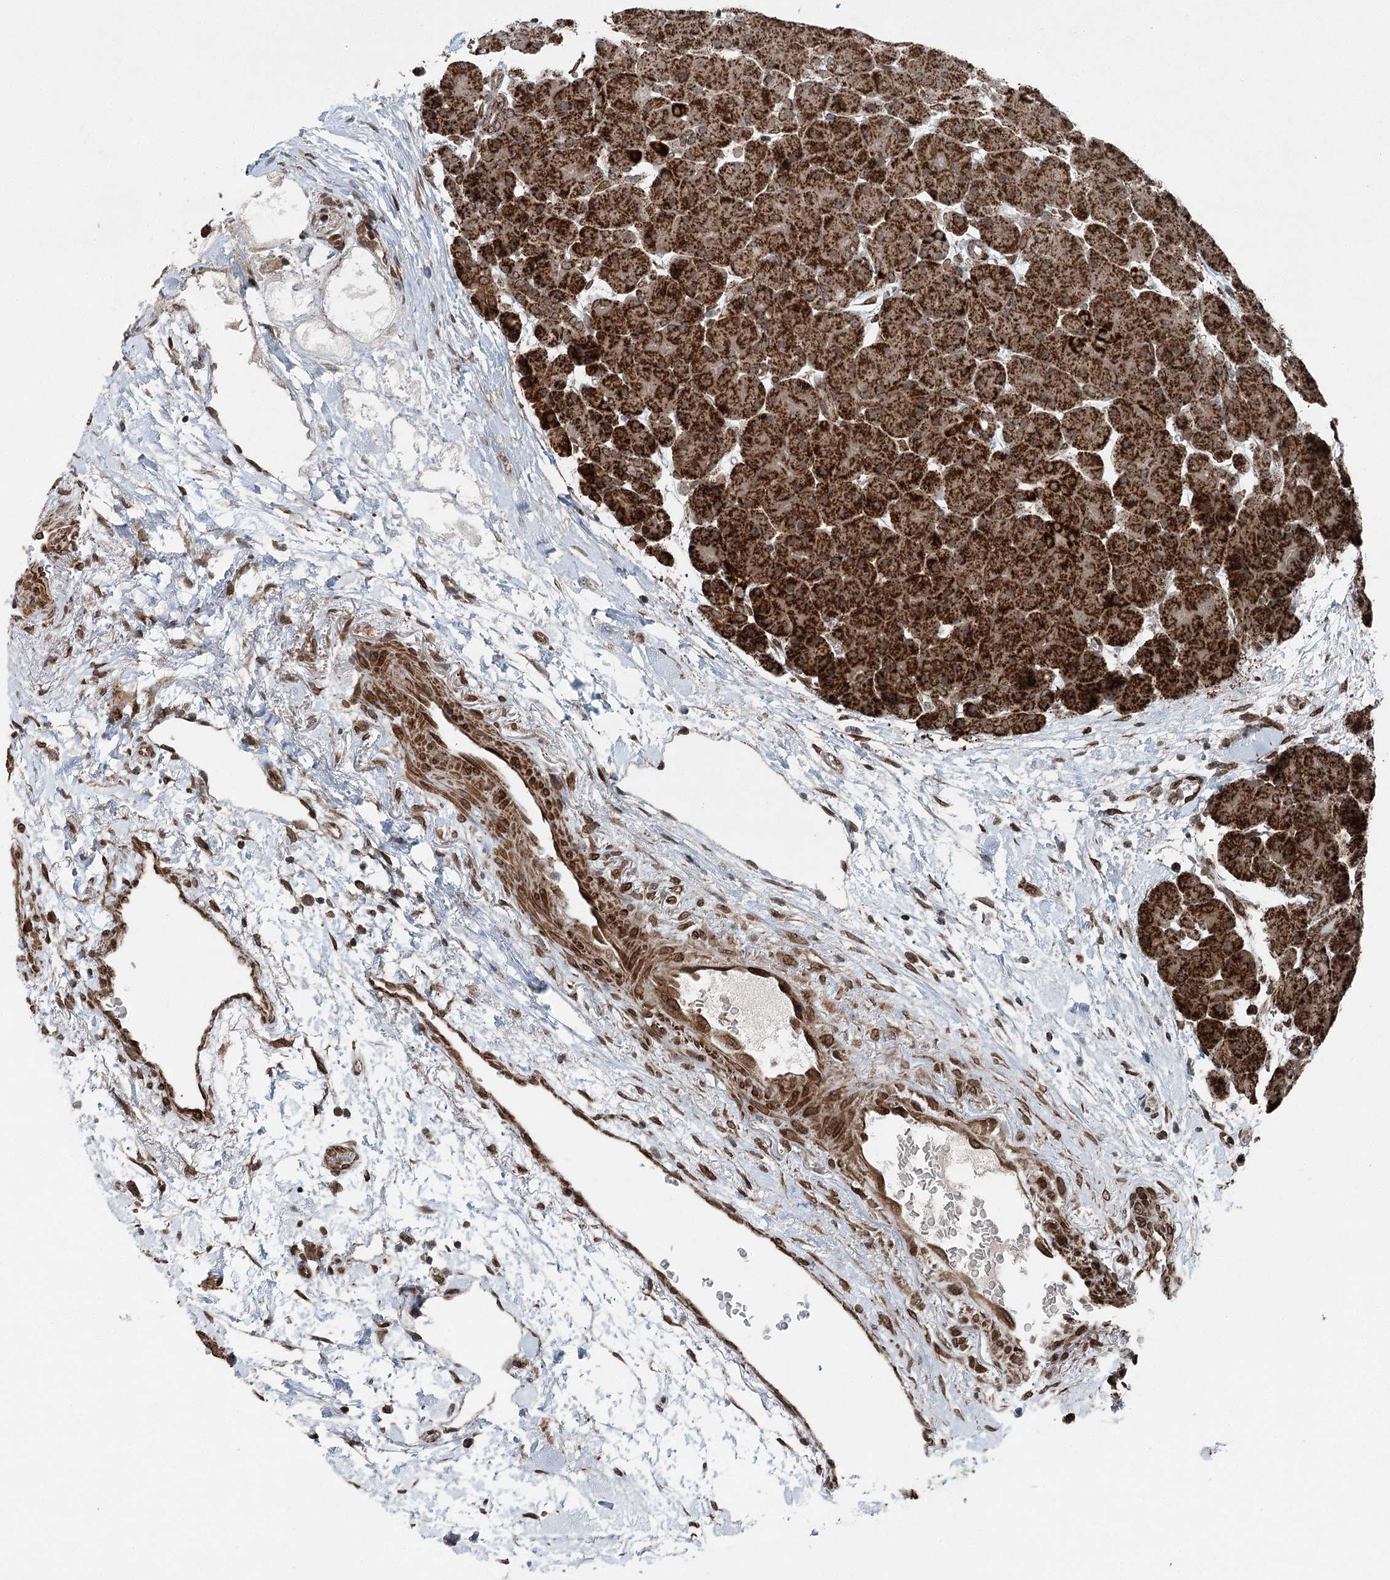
{"staining": {"intensity": "strong", "quantity": ">75%", "location": "cytoplasmic/membranous"}, "tissue": "pancreas", "cell_type": "Exocrine glandular cells", "image_type": "normal", "snomed": [{"axis": "morphology", "description": "Normal tissue, NOS"}, {"axis": "topography", "description": "Pancreas"}], "caption": "This photomicrograph exhibits normal pancreas stained with immunohistochemistry to label a protein in brown. The cytoplasmic/membranous of exocrine glandular cells show strong positivity for the protein. Nuclei are counter-stained blue.", "gene": "BCKDHA", "patient": {"sex": "male", "age": 66}}